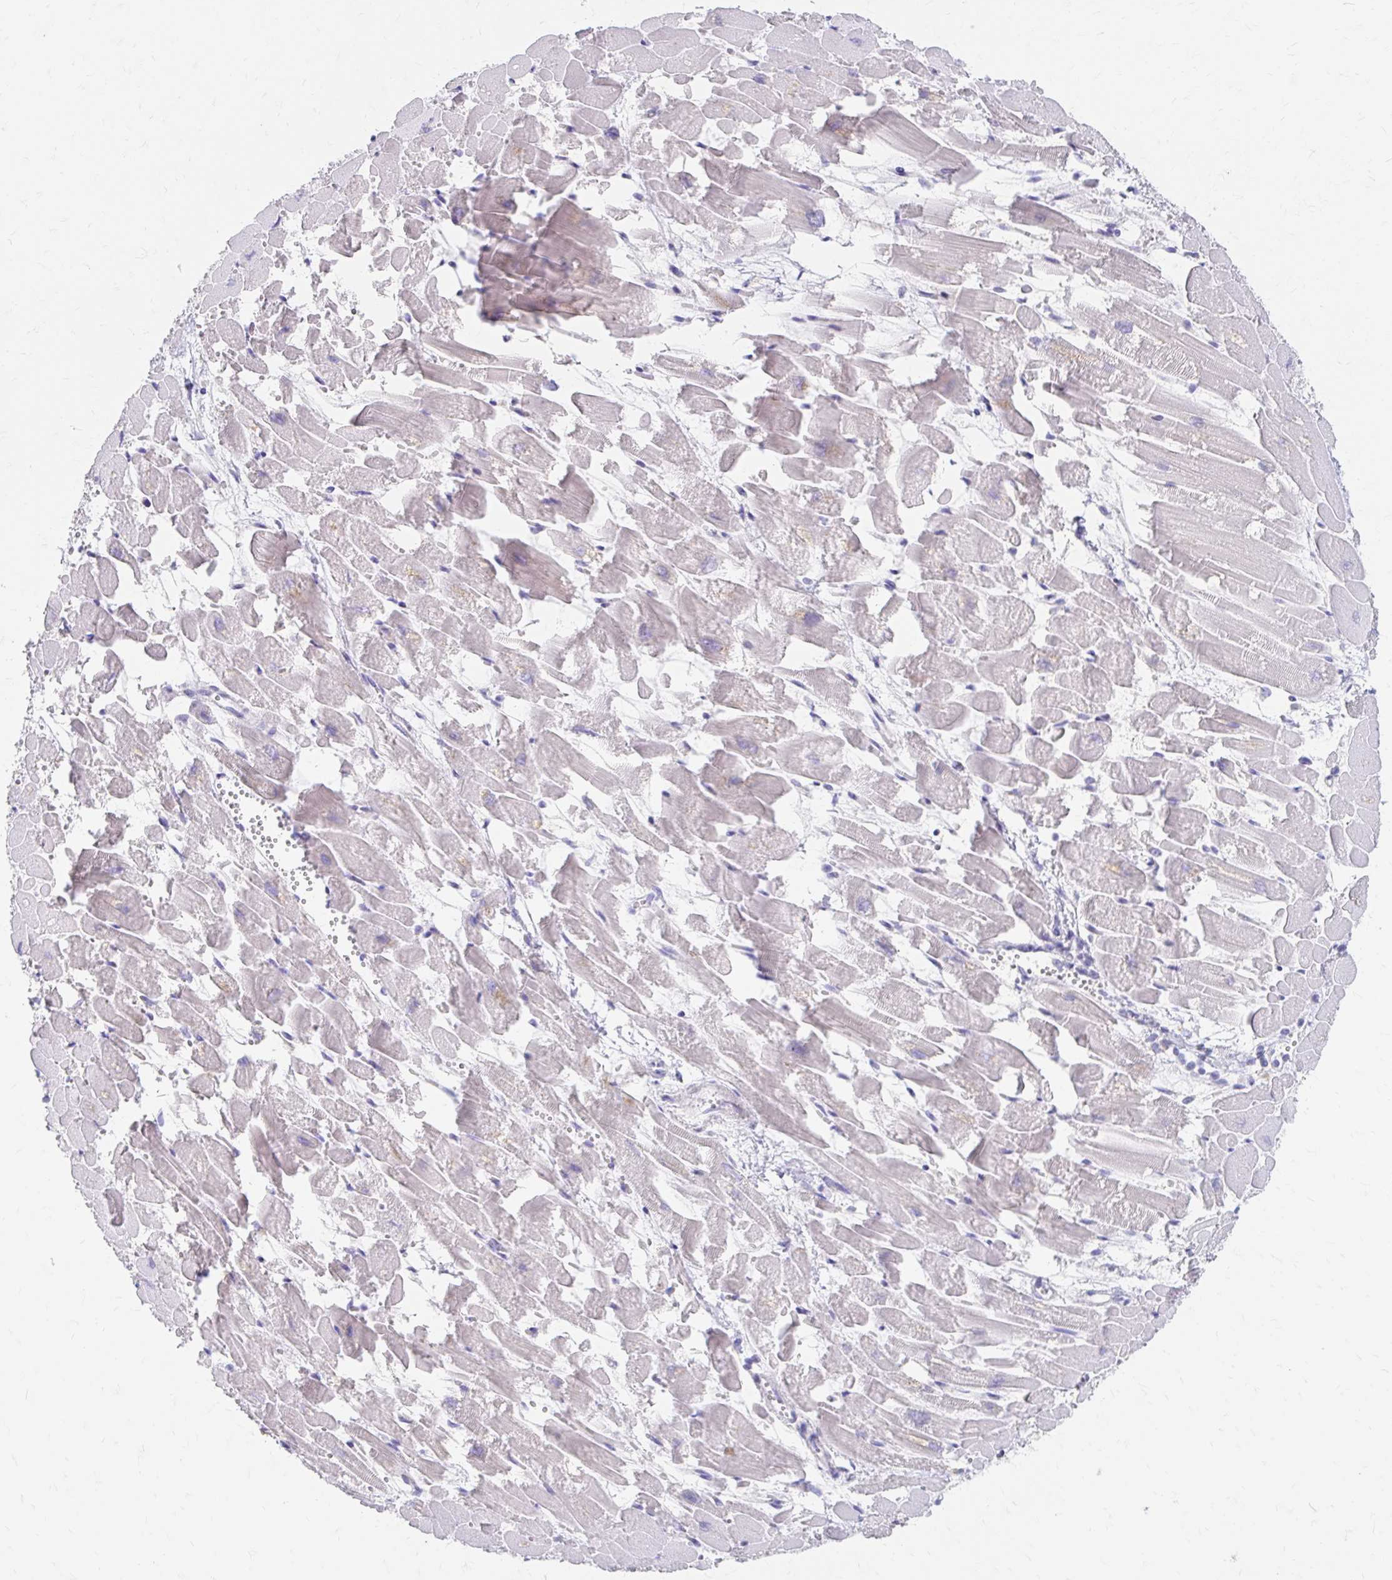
{"staining": {"intensity": "weak", "quantity": "<25%", "location": "cytoplasmic/membranous"}, "tissue": "heart muscle", "cell_type": "Cardiomyocytes", "image_type": "normal", "snomed": [{"axis": "morphology", "description": "Normal tissue, NOS"}, {"axis": "topography", "description": "Heart"}], "caption": "This is a image of immunohistochemistry (IHC) staining of benign heart muscle, which shows no expression in cardiomyocytes.", "gene": "AZGP1", "patient": {"sex": "female", "age": 52}}